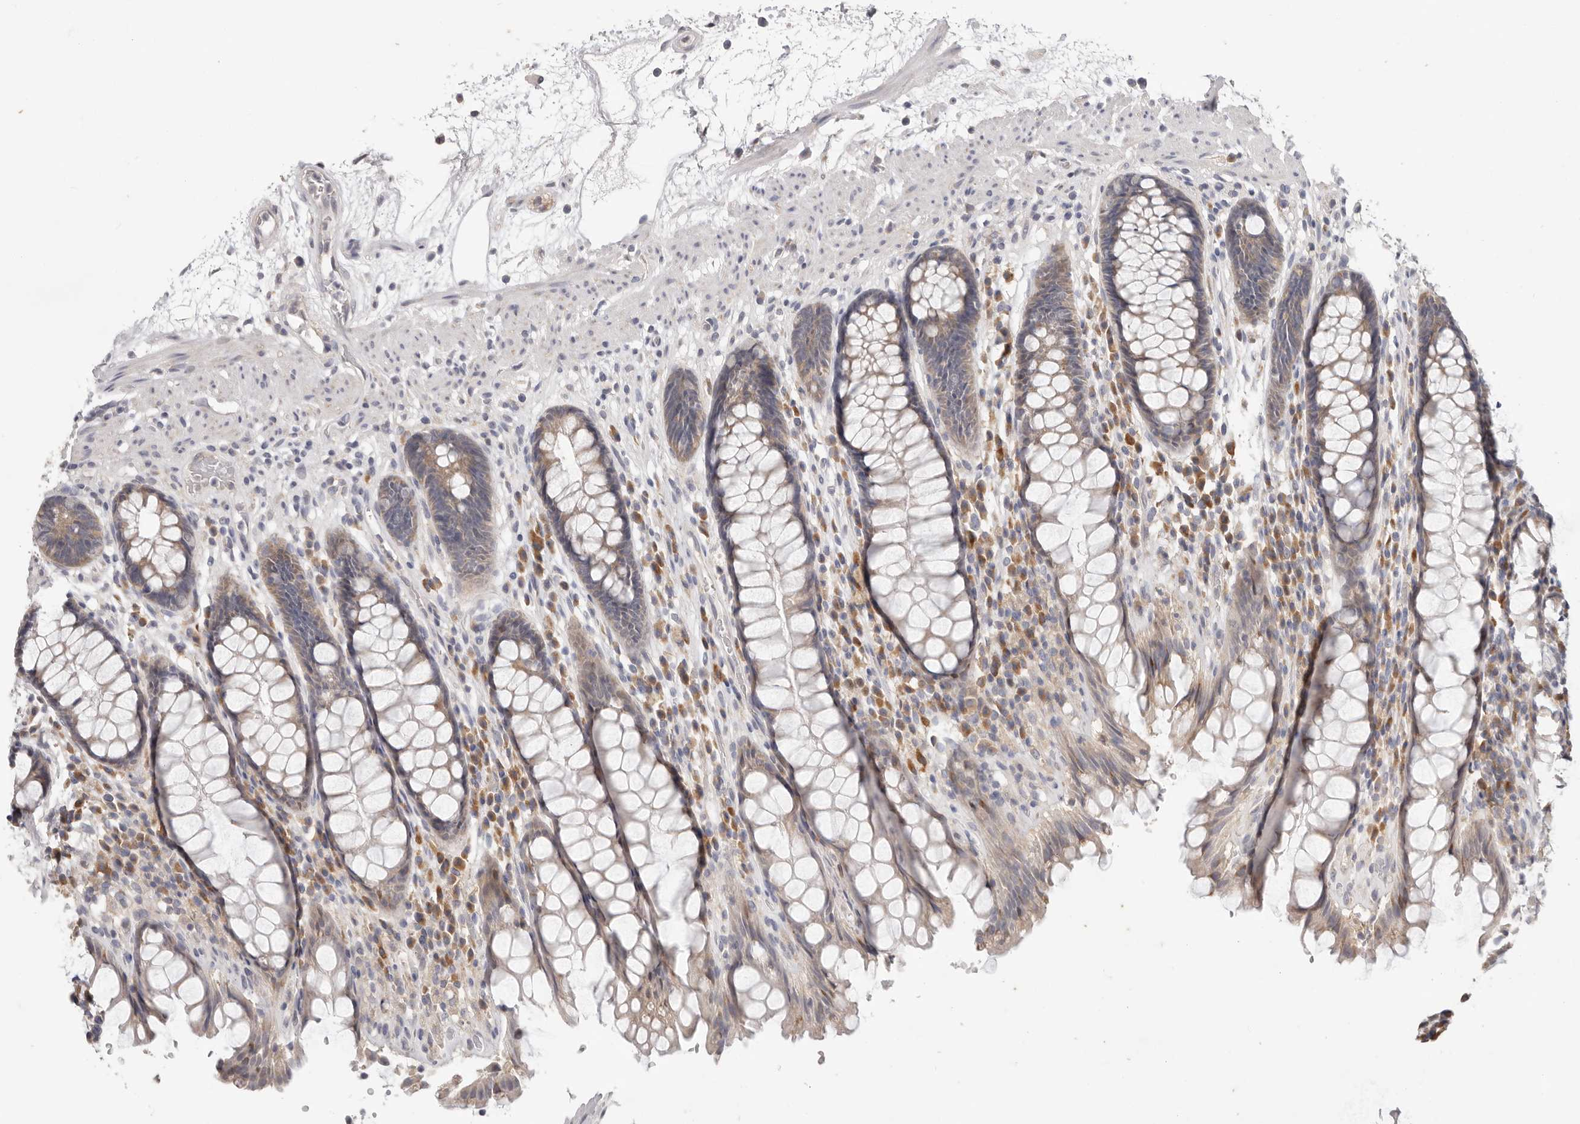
{"staining": {"intensity": "weak", "quantity": "<25%", "location": "cytoplasmic/membranous"}, "tissue": "rectum", "cell_type": "Glandular cells", "image_type": "normal", "snomed": [{"axis": "morphology", "description": "Normal tissue, NOS"}, {"axis": "topography", "description": "Rectum"}], "caption": "High power microscopy photomicrograph of an immunohistochemistry (IHC) histopathology image of normal rectum, revealing no significant staining in glandular cells.", "gene": "WDR77", "patient": {"sex": "male", "age": 64}}